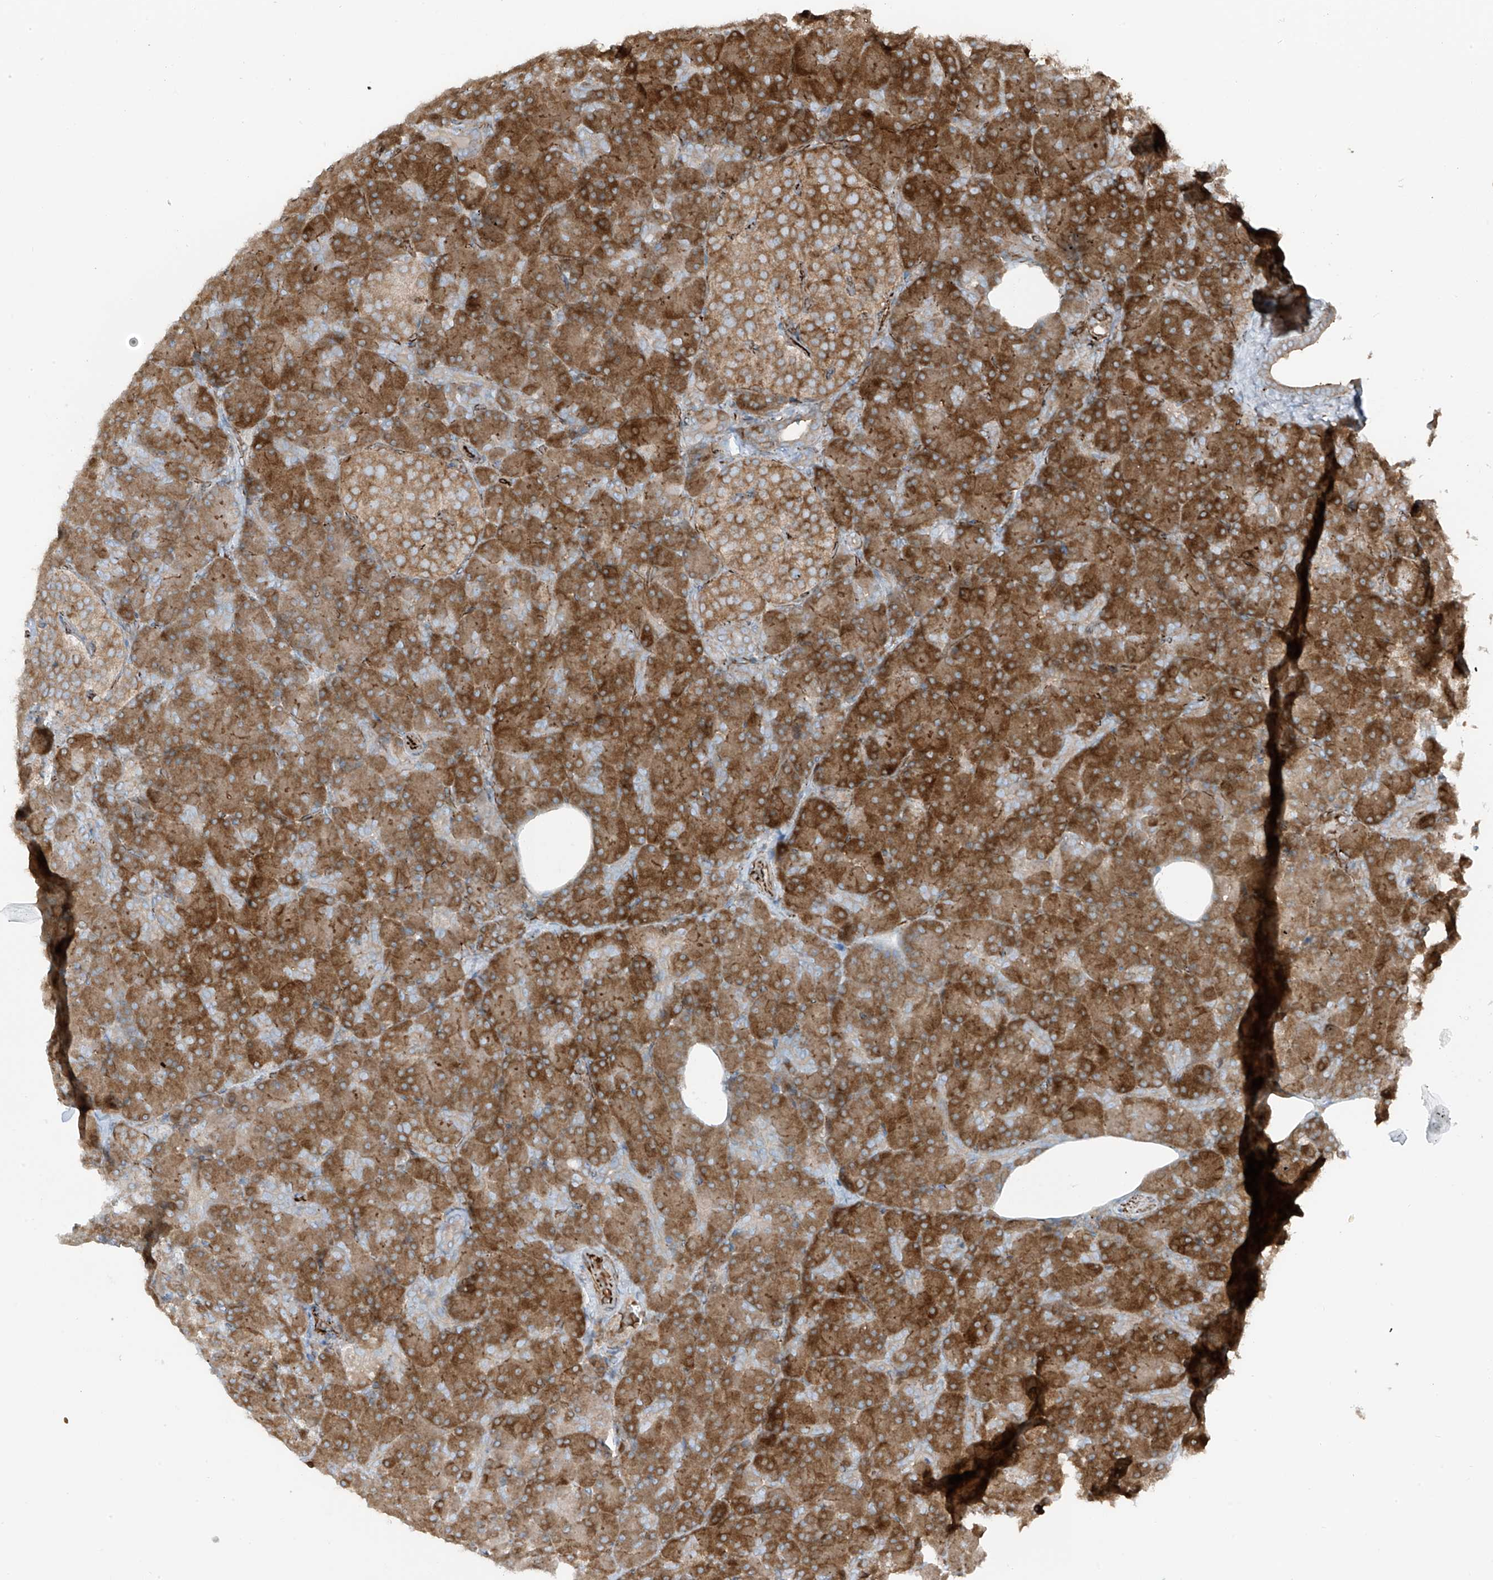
{"staining": {"intensity": "strong", "quantity": ">75%", "location": "cytoplasmic/membranous"}, "tissue": "pancreas", "cell_type": "Exocrine glandular cells", "image_type": "normal", "snomed": [{"axis": "morphology", "description": "Normal tissue, NOS"}, {"axis": "topography", "description": "Pancreas"}], "caption": "Normal pancreas was stained to show a protein in brown. There is high levels of strong cytoplasmic/membranous expression in about >75% of exocrine glandular cells. (brown staining indicates protein expression, while blue staining denotes nuclei).", "gene": "ERLEC1", "patient": {"sex": "female", "age": 43}}